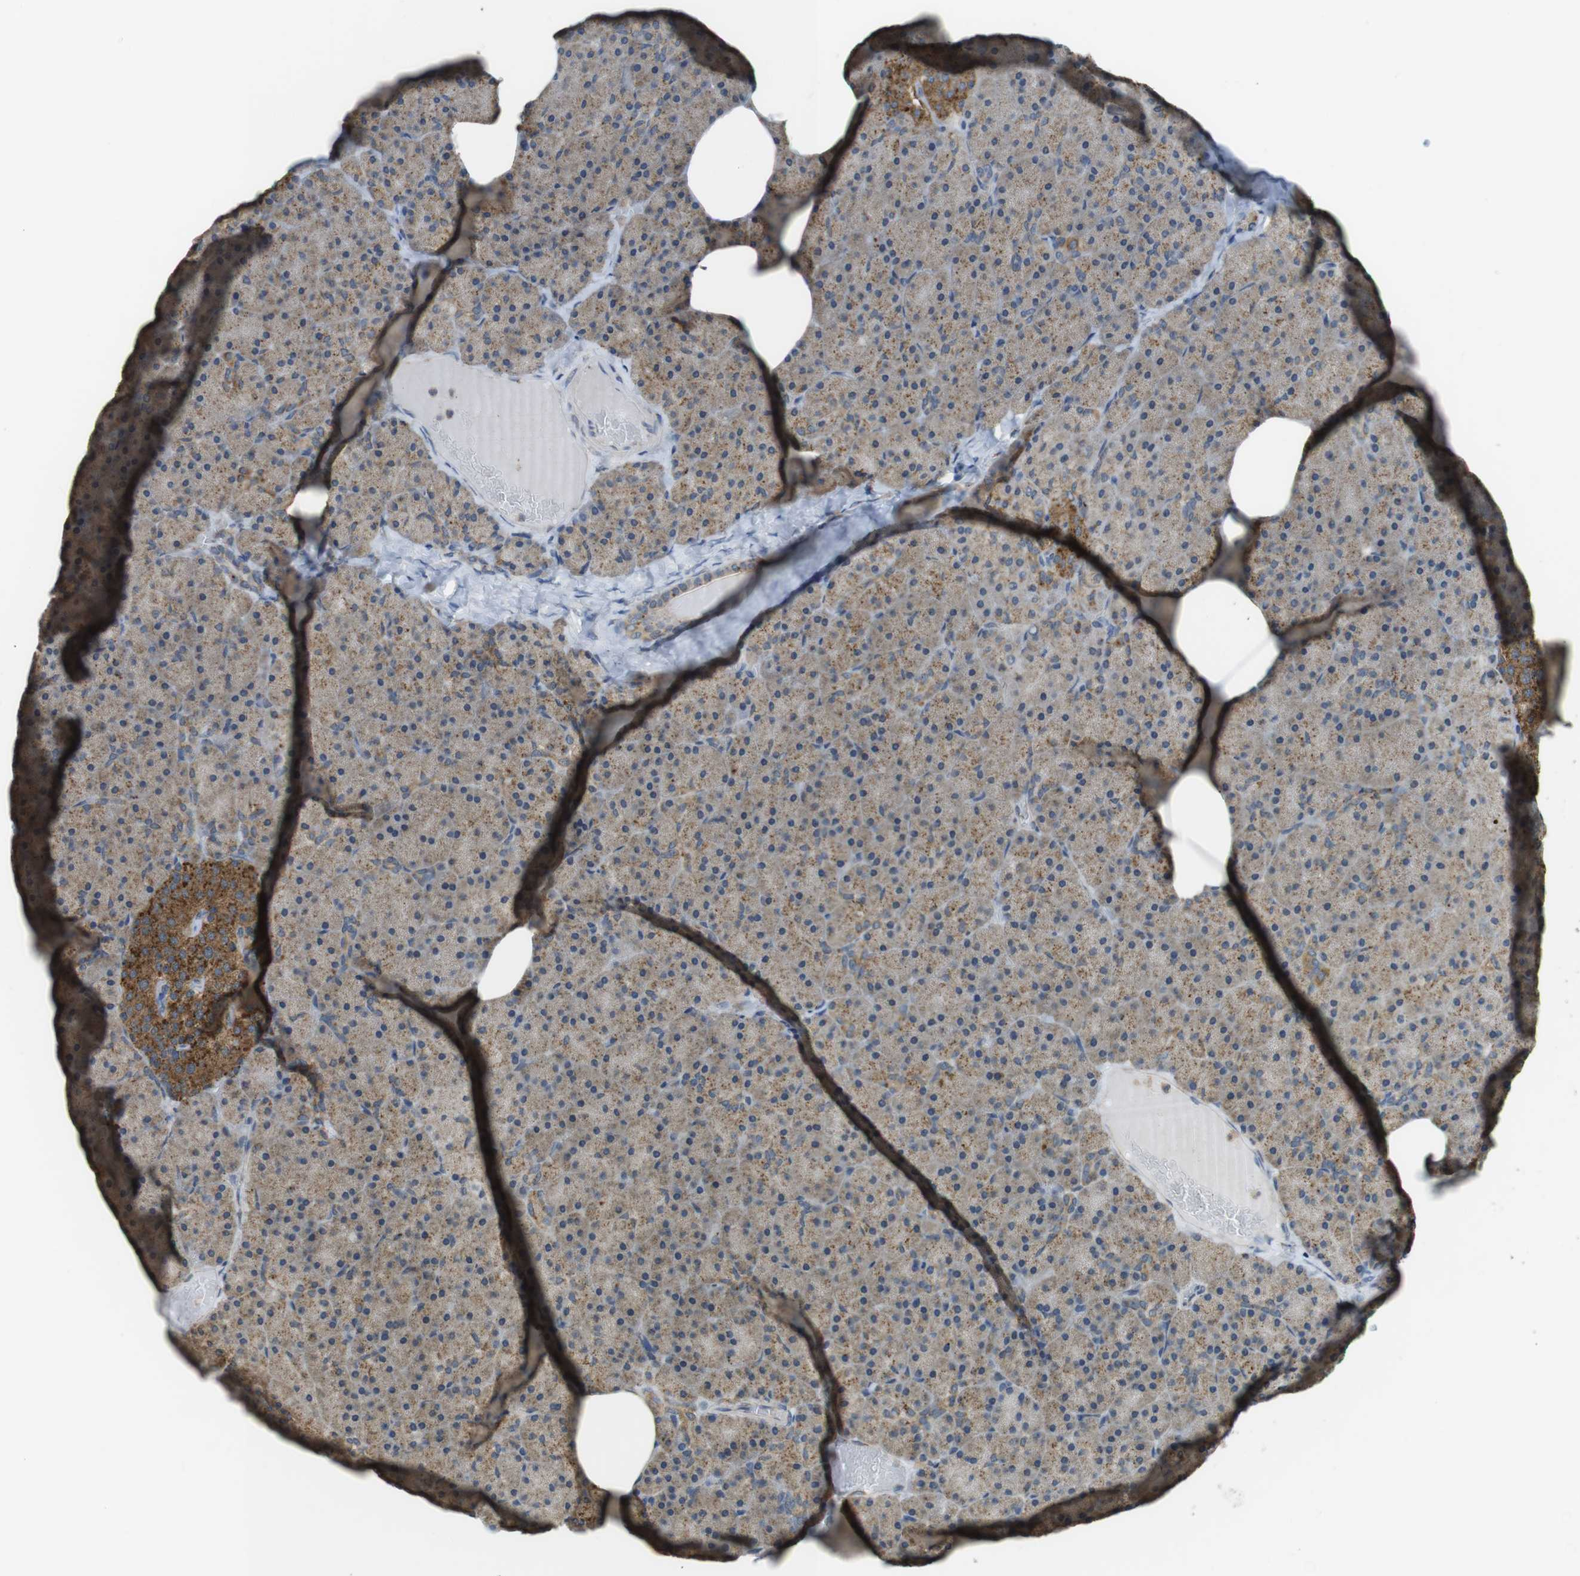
{"staining": {"intensity": "weak", "quantity": ">75%", "location": "cytoplasmic/membranous"}, "tissue": "pancreas", "cell_type": "Exocrine glandular cells", "image_type": "normal", "snomed": [{"axis": "morphology", "description": "Normal tissue, NOS"}, {"axis": "topography", "description": "Pancreas"}], "caption": "High-power microscopy captured an immunohistochemistry (IHC) photomicrograph of normal pancreas, revealing weak cytoplasmic/membranous staining in approximately >75% of exocrine glandular cells.", "gene": "BRI3BP", "patient": {"sex": "female", "age": 35}}